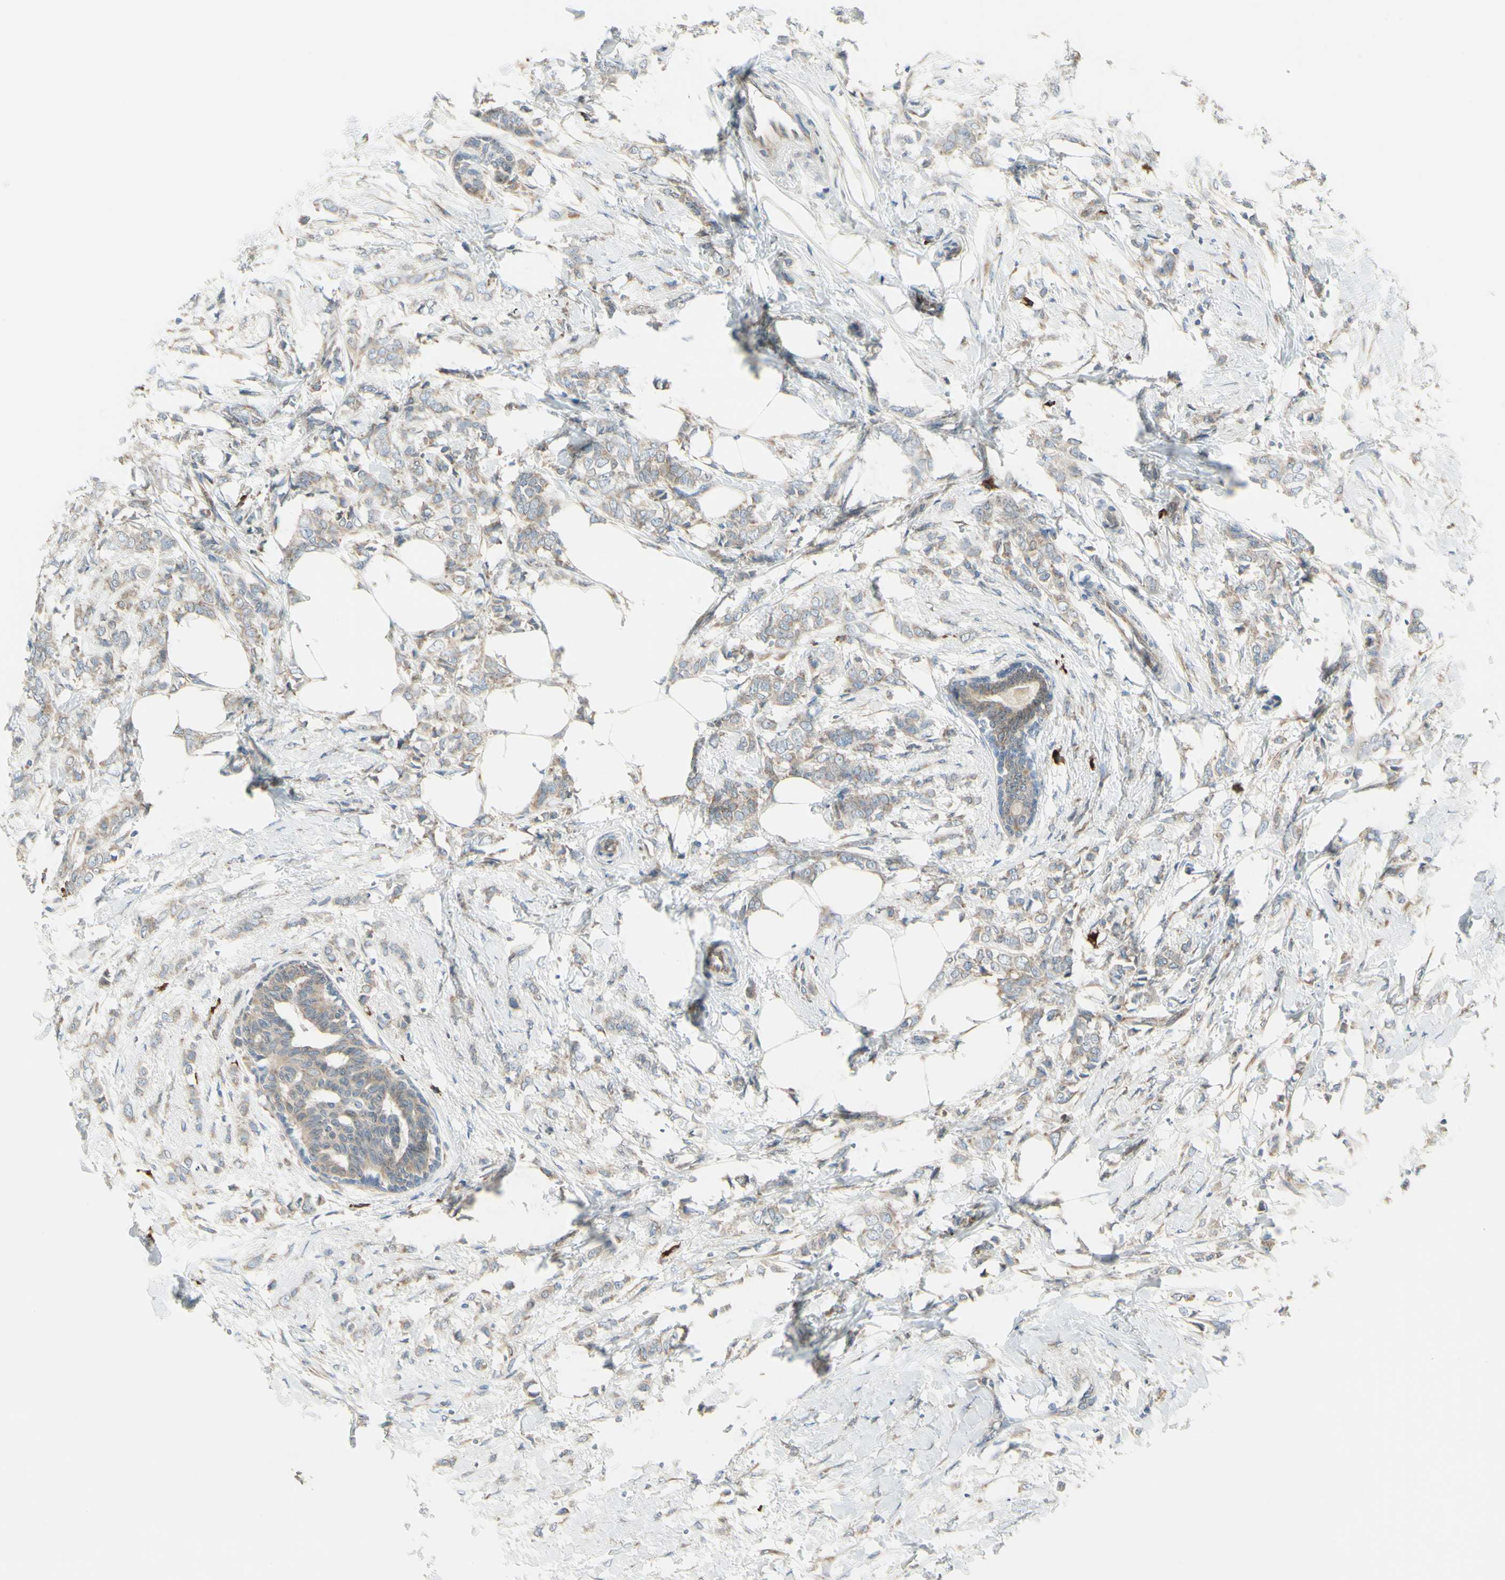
{"staining": {"intensity": "weak", "quantity": ">75%", "location": "cytoplasmic/membranous"}, "tissue": "breast cancer", "cell_type": "Tumor cells", "image_type": "cancer", "snomed": [{"axis": "morphology", "description": "Lobular carcinoma, in situ"}, {"axis": "morphology", "description": "Lobular carcinoma"}, {"axis": "topography", "description": "Breast"}], "caption": "Human breast cancer stained with a brown dye demonstrates weak cytoplasmic/membranous positive positivity in approximately >75% of tumor cells.", "gene": "SELENOS", "patient": {"sex": "female", "age": 41}}